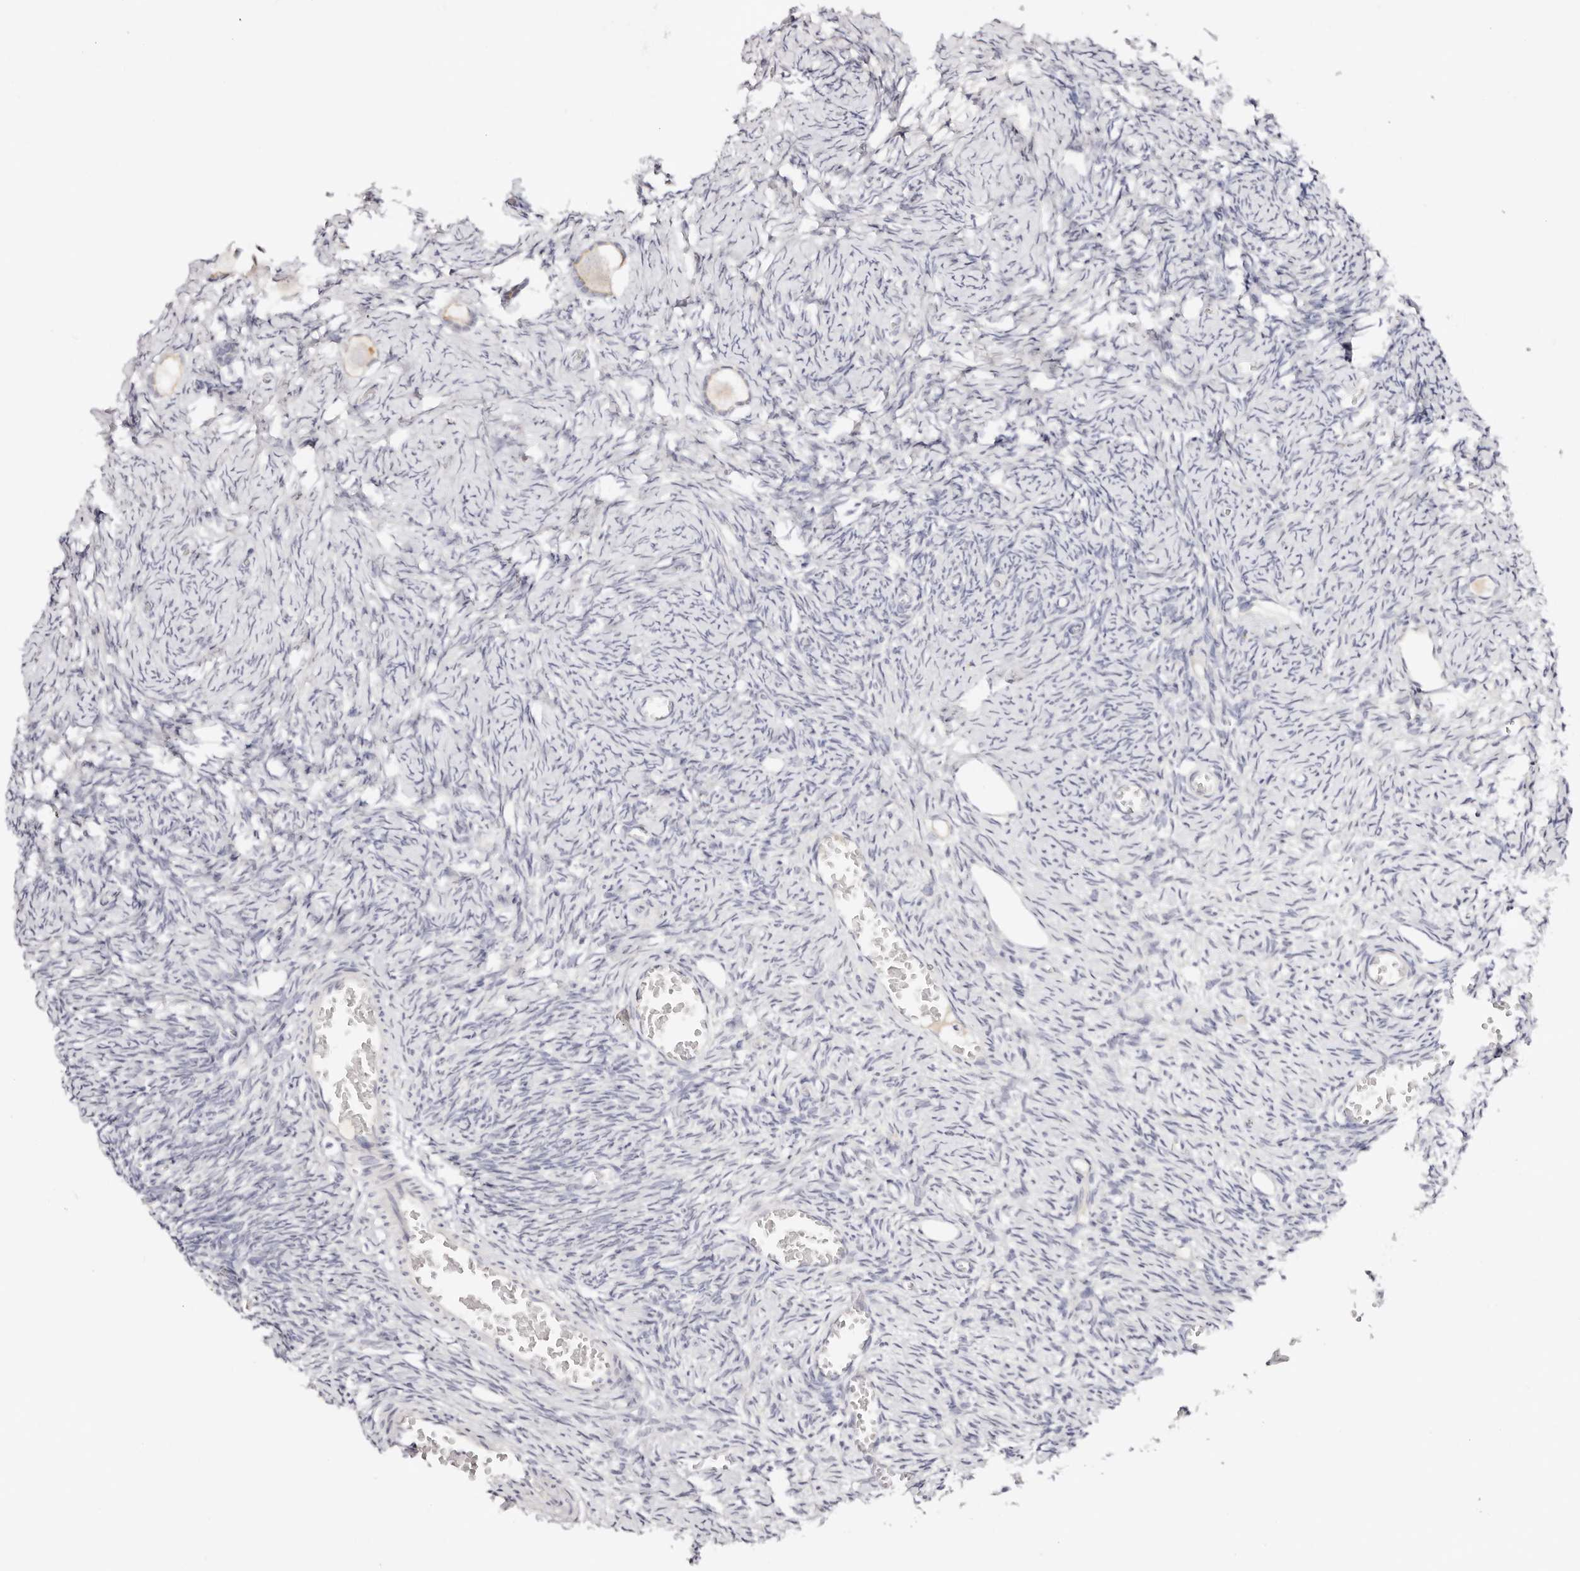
{"staining": {"intensity": "negative", "quantity": "none", "location": "none"}, "tissue": "ovary", "cell_type": "Follicle cells", "image_type": "normal", "snomed": [{"axis": "morphology", "description": "Normal tissue, NOS"}, {"axis": "topography", "description": "Ovary"}], "caption": "This is a photomicrograph of IHC staining of unremarkable ovary, which shows no staining in follicle cells. (DAB immunohistochemistry (IHC), high magnification).", "gene": "DNASE1", "patient": {"sex": "female", "age": 27}}